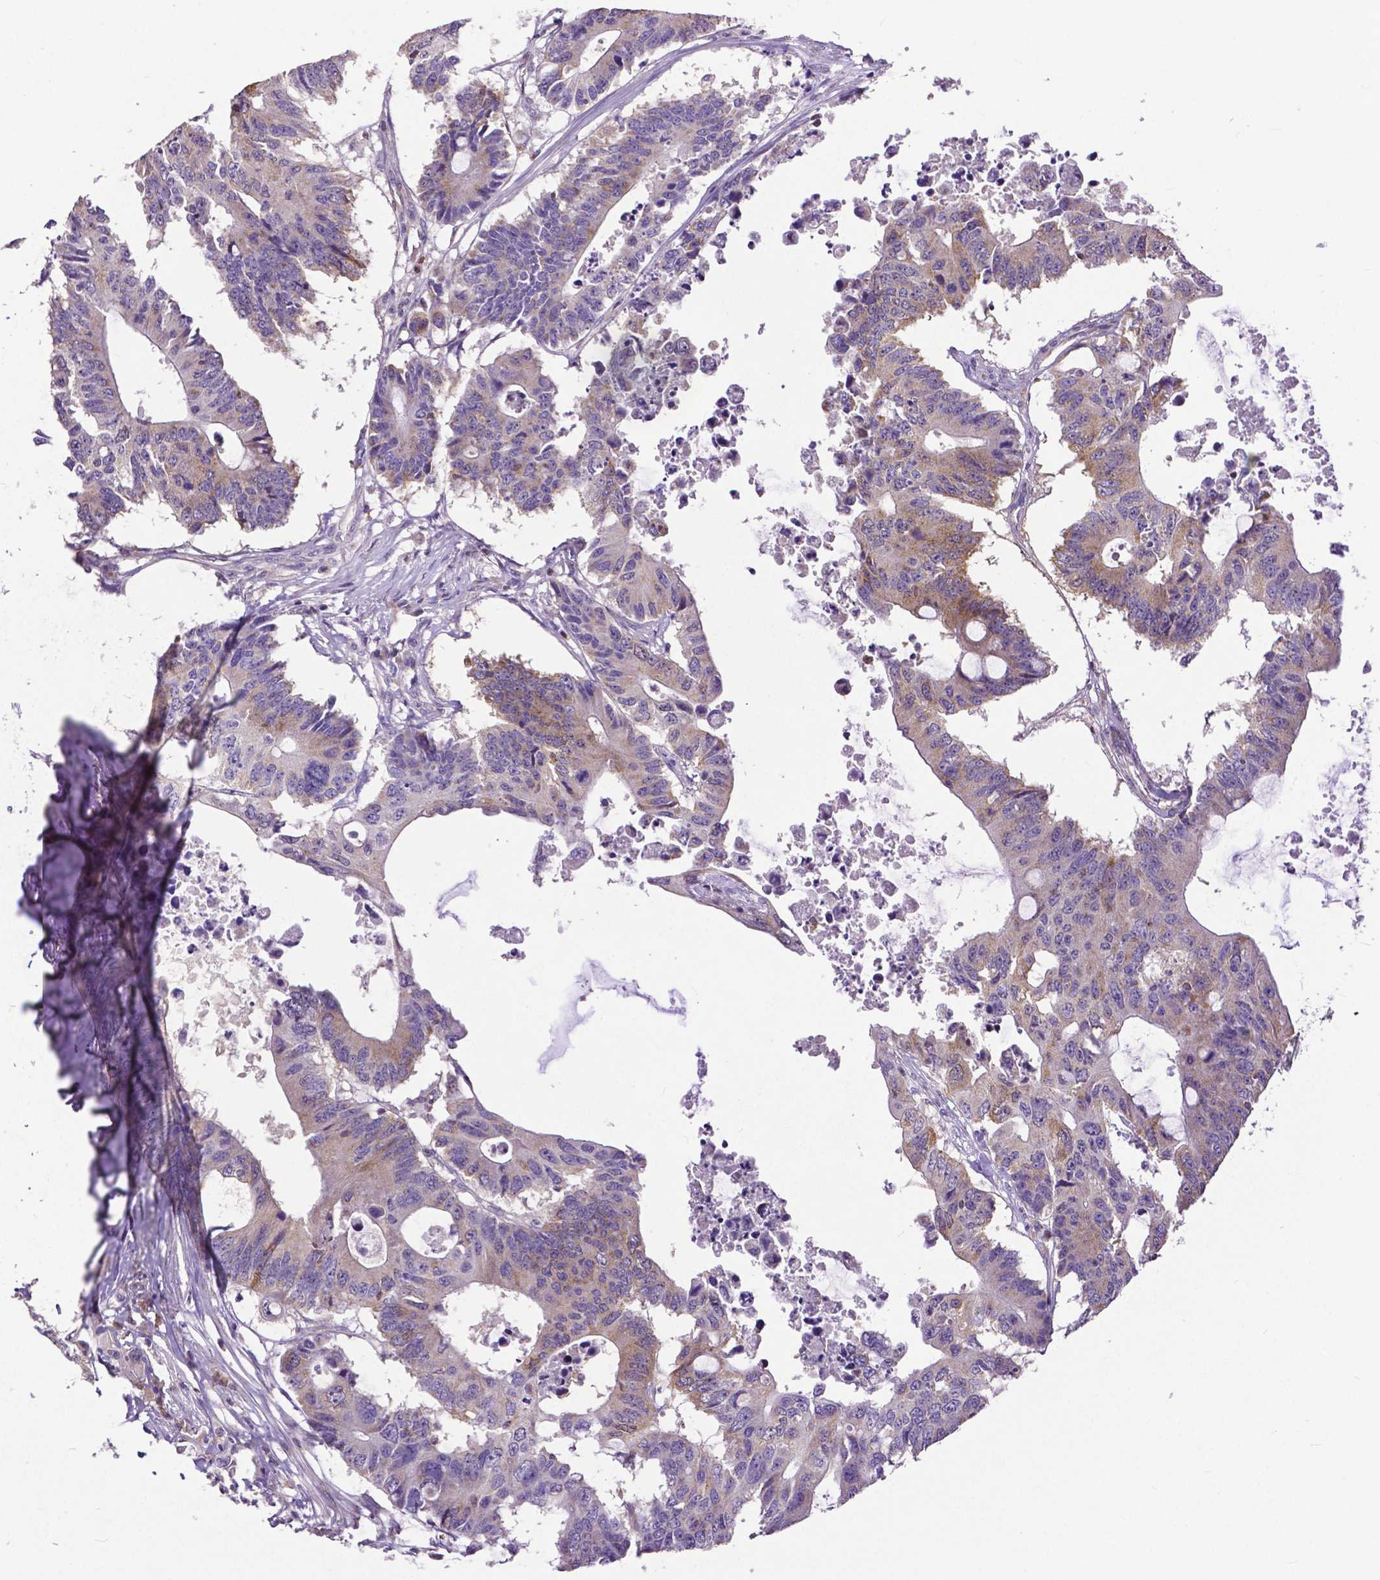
{"staining": {"intensity": "moderate", "quantity": "<25%", "location": "cytoplasmic/membranous"}, "tissue": "colorectal cancer", "cell_type": "Tumor cells", "image_type": "cancer", "snomed": [{"axis": "morphology", "description": "Adenocarcinoma, NOS"}, {"axis": "topography", "description": "Colon"}], "caption": "Protein analysis of colorectal cancer tissue reveals moderate cytoplasmic/membranous expression in about <25% of tumor cells.", "gene": "MCL1", "patient": {"sex": "male", "age": 71}}